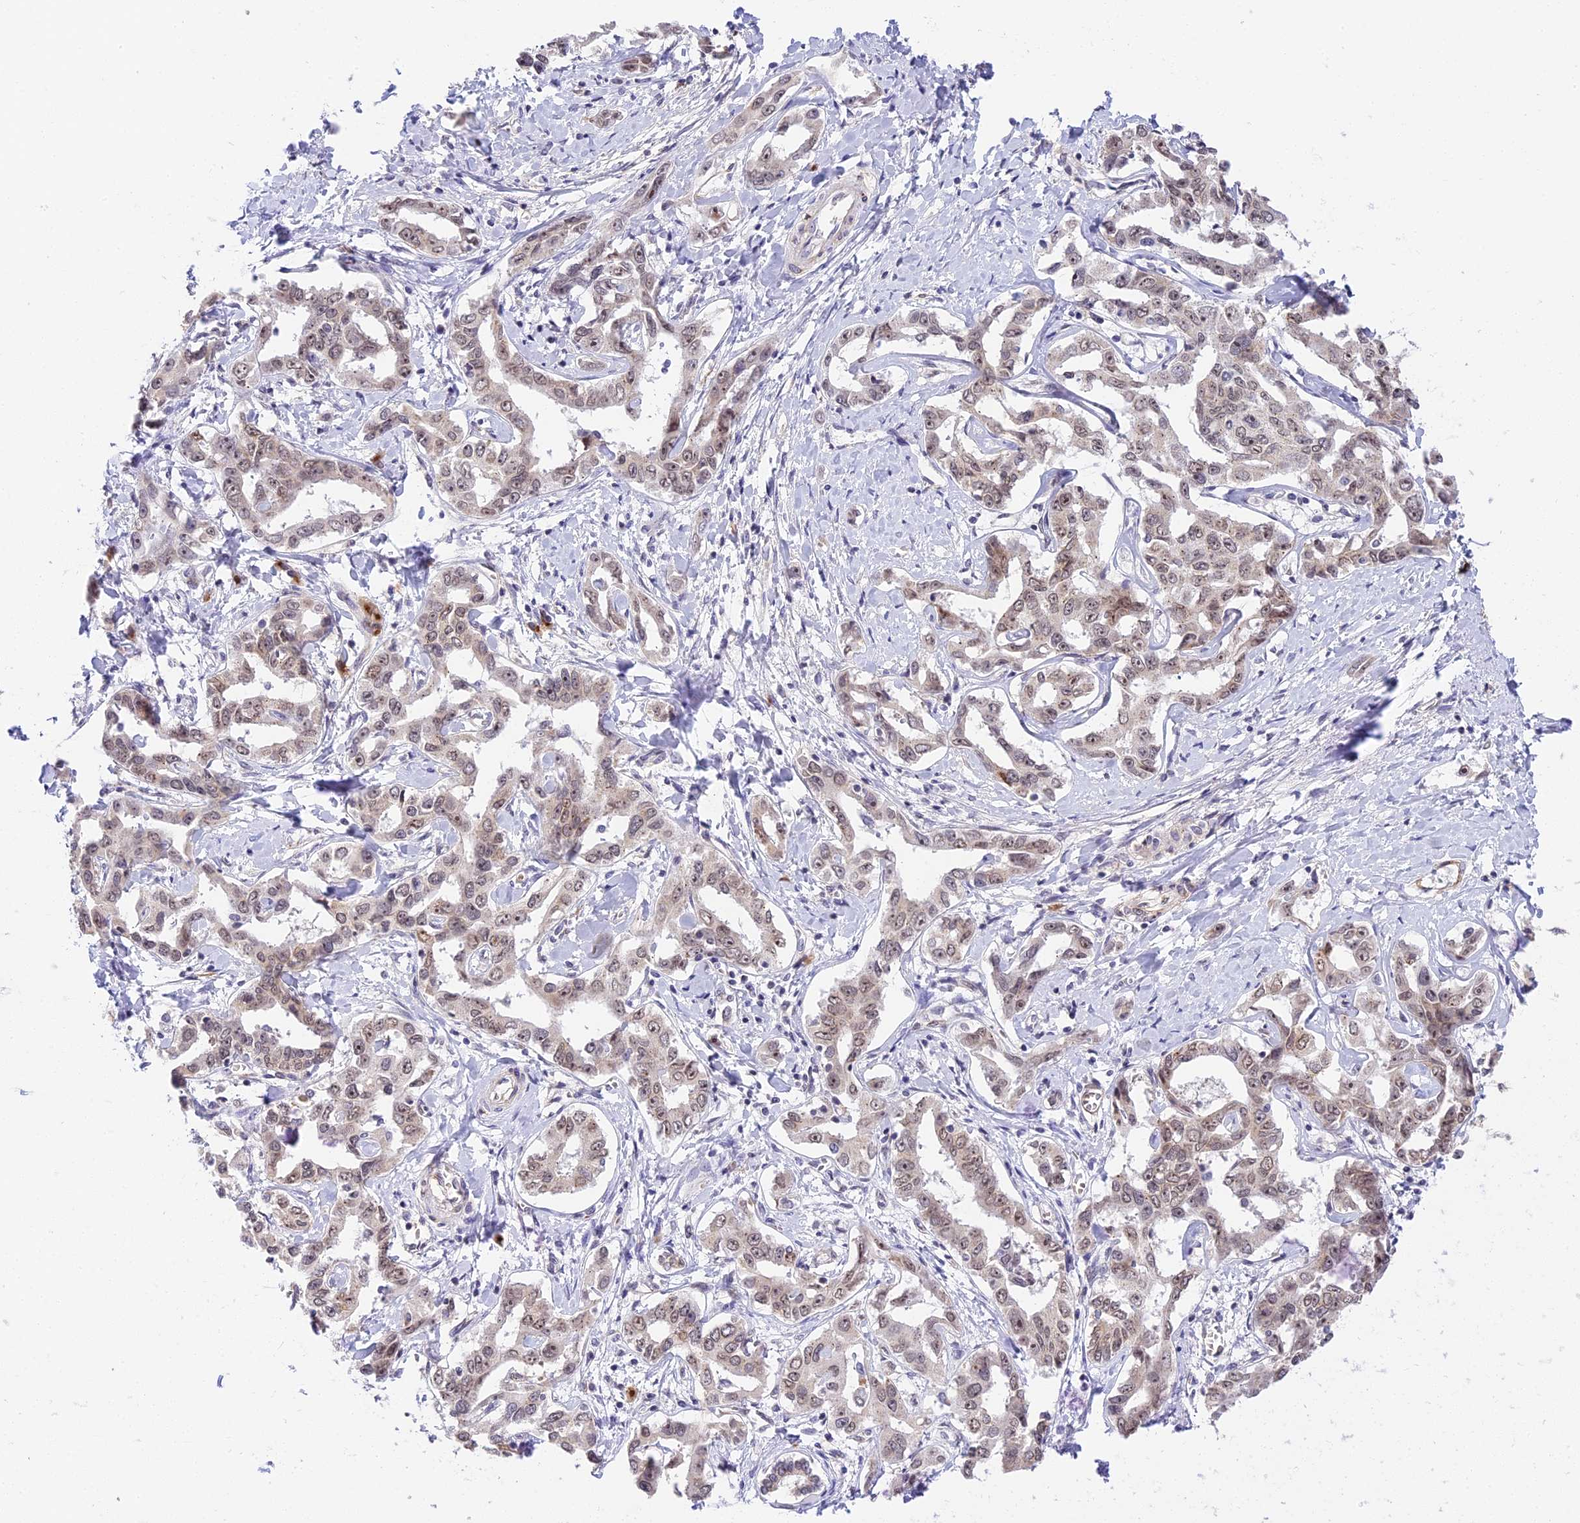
{"staining": {"intensity": "weak", "quantity": "25%-75%", "location": "nuclear"}, "tissue": "liver cancer", "cell_type": "Tumor cells", "image_type": "cancer", "snomed": [{"axis": "morphology", "description": "Cholangiocarcinoma"}, {"axis": "topography", "description": "Liver"}], "caption": "Immunohistochemistry staining of liver cancer (cholangiocarcinoma), which reveals low levels of weak nuclear staining in approximately 25%-75% of tumor cells indicating weak nuclear protein staining. The staining was performed using DAB (3,3'-diaminobenzidine) (brown) for protein detection and nuclei were counterstained in hematoxylin (blue).", "gene": "HEATR5B", "patient": {"sex": "male", "age": 59}}